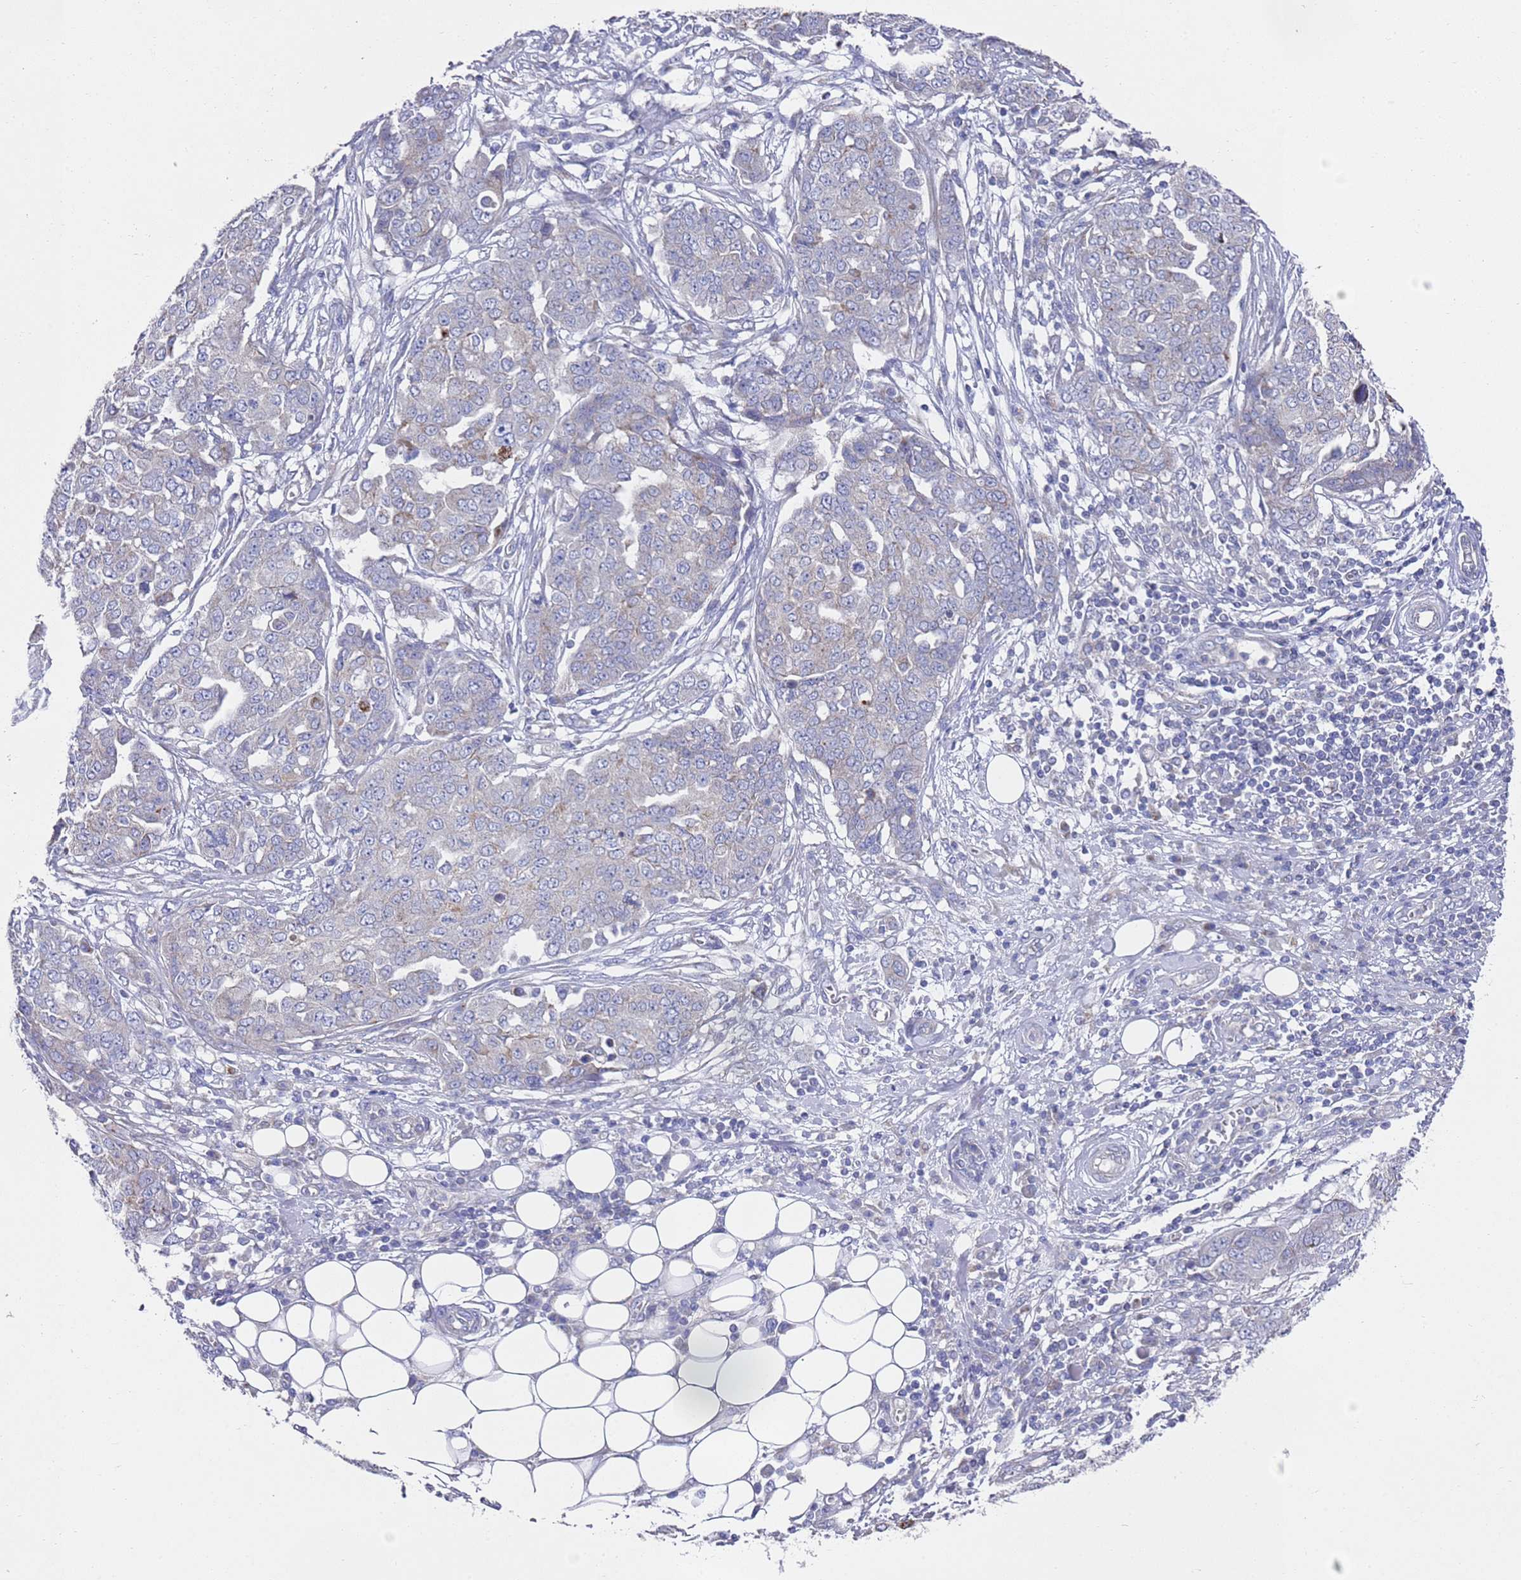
{"staining": {"intensity": "negative", "quantity": "none", "location": "none"}, "tissue": "ovarian cancer", "cell_type": "Tumor cells", "image_type": "cancer", "snomed": [{"axis": "morphology", "description": "Cystadenocarcinoma, serous, NOS"}, {"axis": "topography", "description": "Soft tissue"}, {"axis": "topography", "description": "Ovary"}], "caption": "Ovarian serous cystadenocarcinoma was stained to show a protein in brown. There is no significant positivity in tumor cells.", "gene": "NPEPPS", "patient": {"sex": "female", "age": 57}}